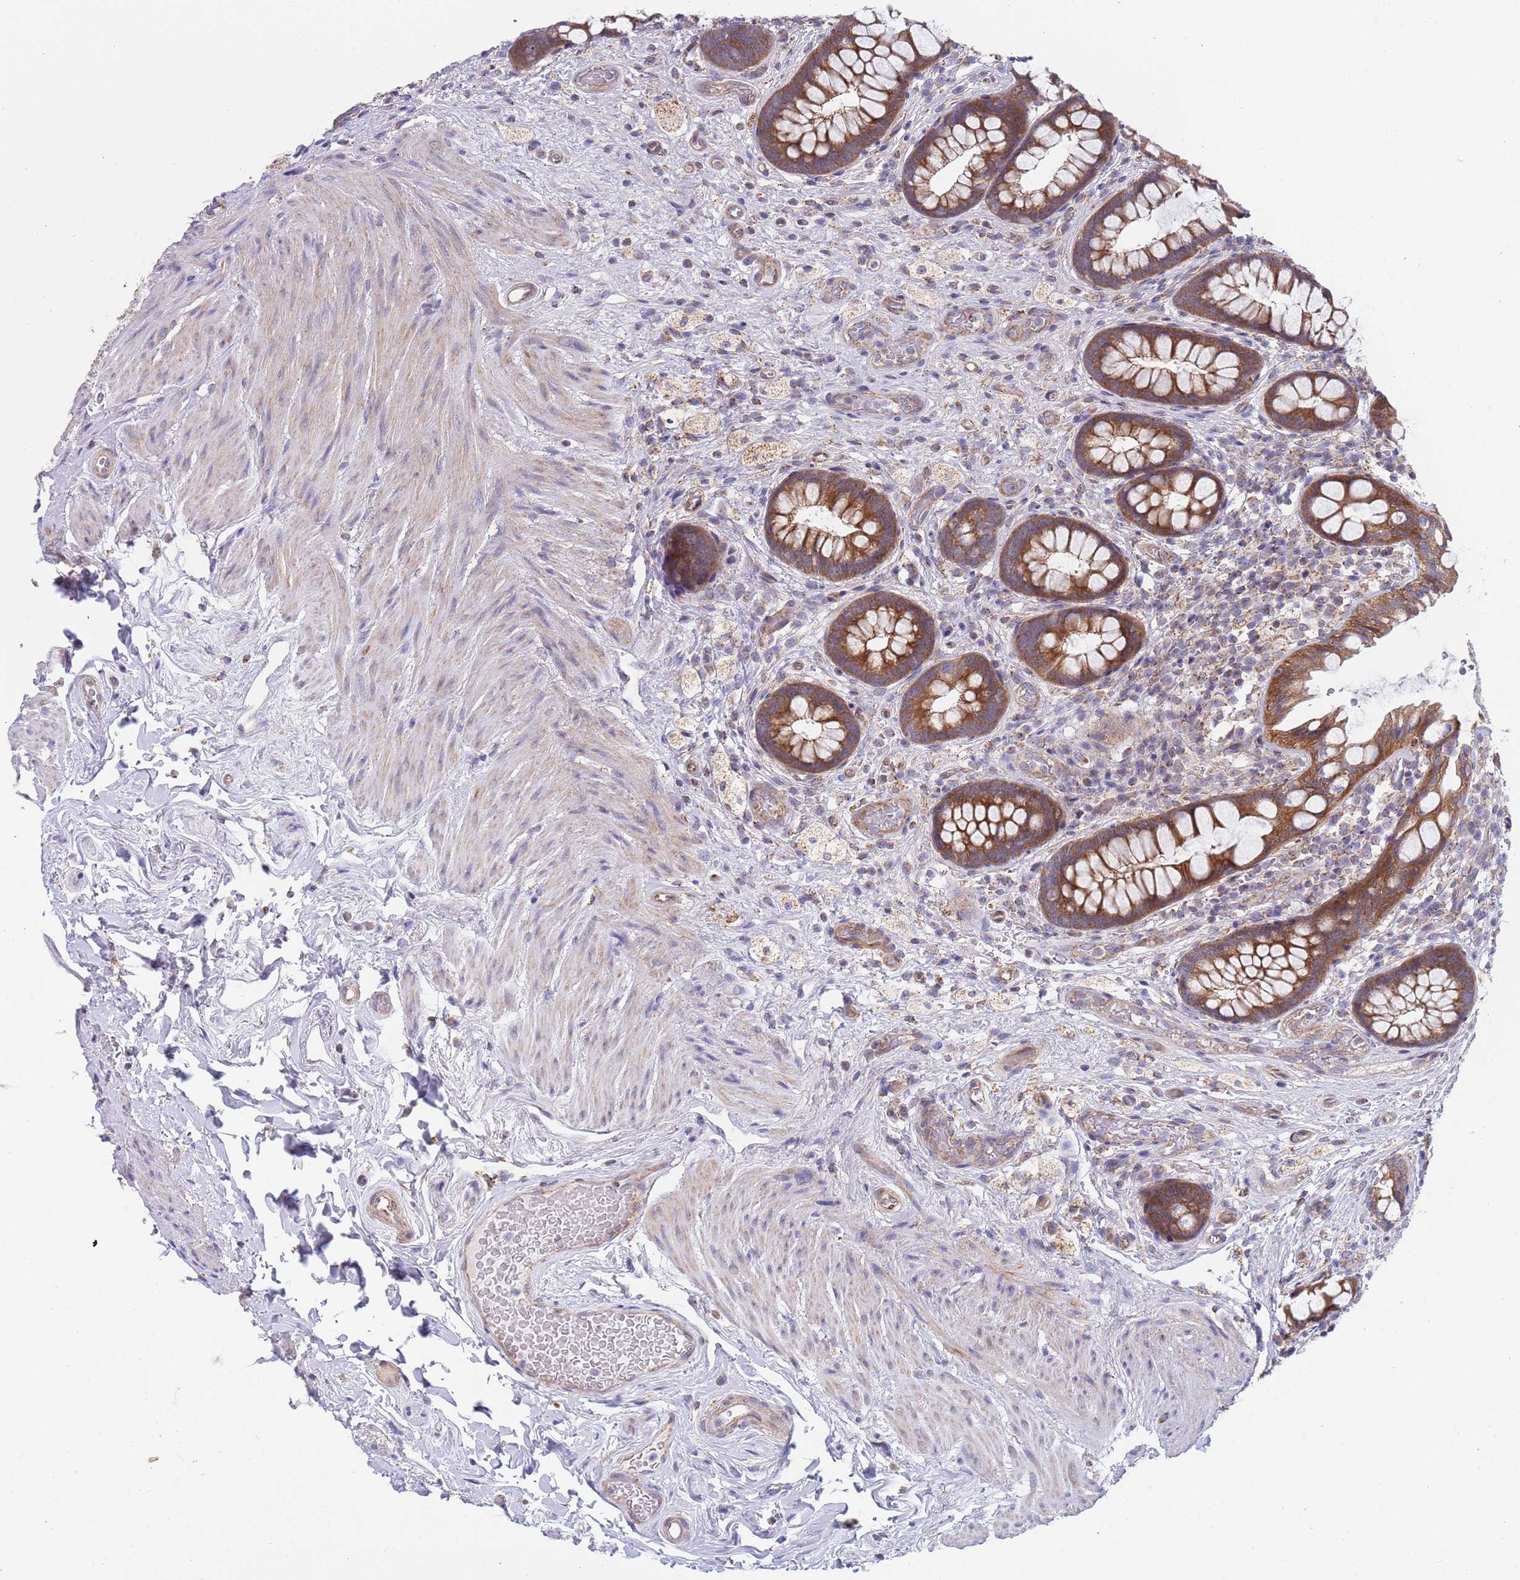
{"staining": {"intensity": "moderate", "quantity": ">75%", "location": "cytoplasmic/membranous"}, "tissue": "rectum", "cell_type": "Glandular cells", "image_type": "normal", "snomed": [{"axis": "morphology", "description": "Normal tissue, NOS"}, {"axis": "topography", "description": "Rectum"}, {"axis": "topography", "description": "Peripheral nerve tissue"}], "caption": "Moderate cytoplasmic/membranous positivity is appreciated in approximately >75% of glandular cells in benign rectum.", "gene": "PWWP3A", "patient": {"sex": "female", "age": 69}}